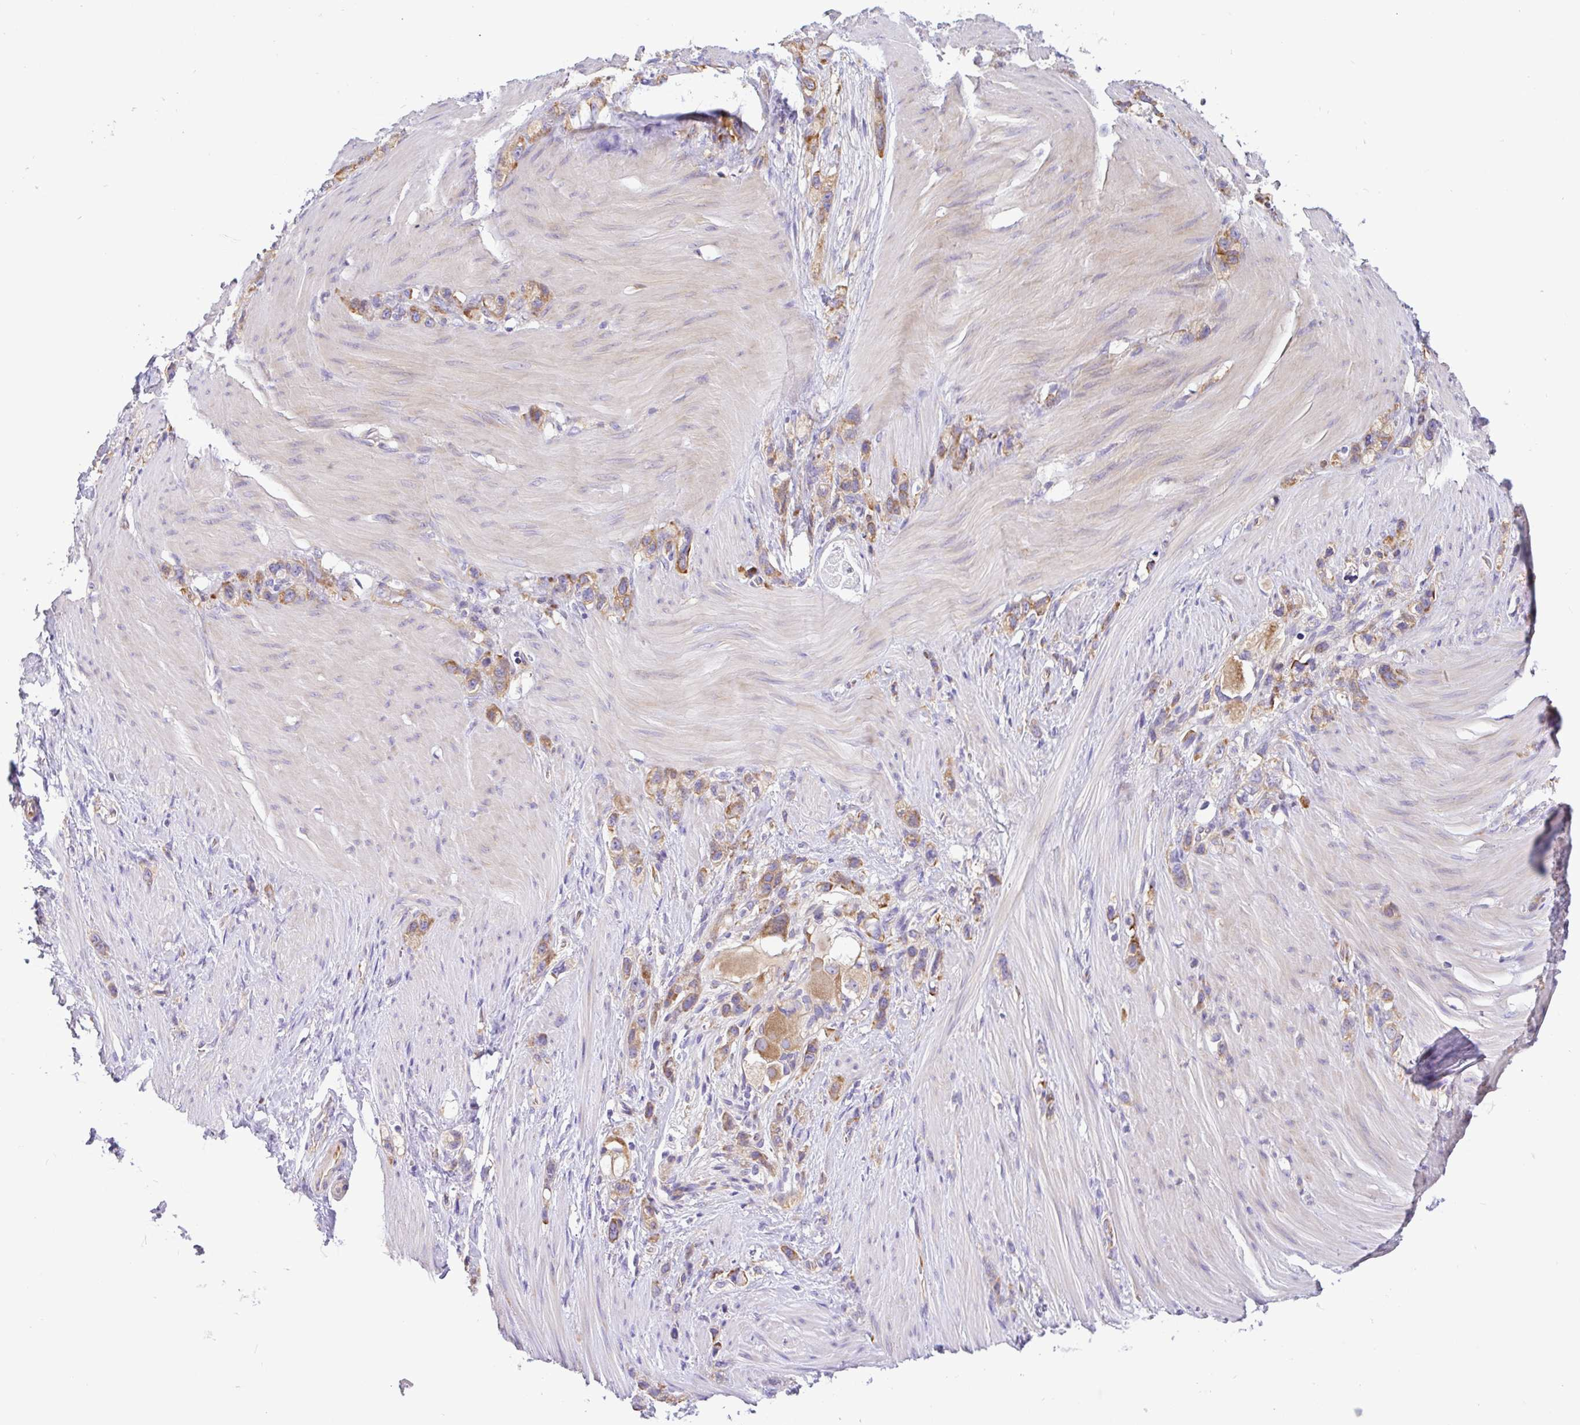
{"staining": {"intensity": "moderate", "quantity": ">75%", "location": "cytoplasmic/membranous"}, "tissue": "stomach cancer", "cell_type": "Tumor cells", "image_type": "cancer", "snomed": [{"axis": "morphology", "description": "Adenocarcinoma, NOS"}, {"axis": "topography", "description": "Stomach"}], "caption": "This micrograph displays immunohistochemistry staining of stomach adenocarcinoma, with medium moderate cytoplasmic/membranous staining in about >75% of tumor cells.", "gene": "GFPT2", "patient": {"sex": "female", "age": 65}}